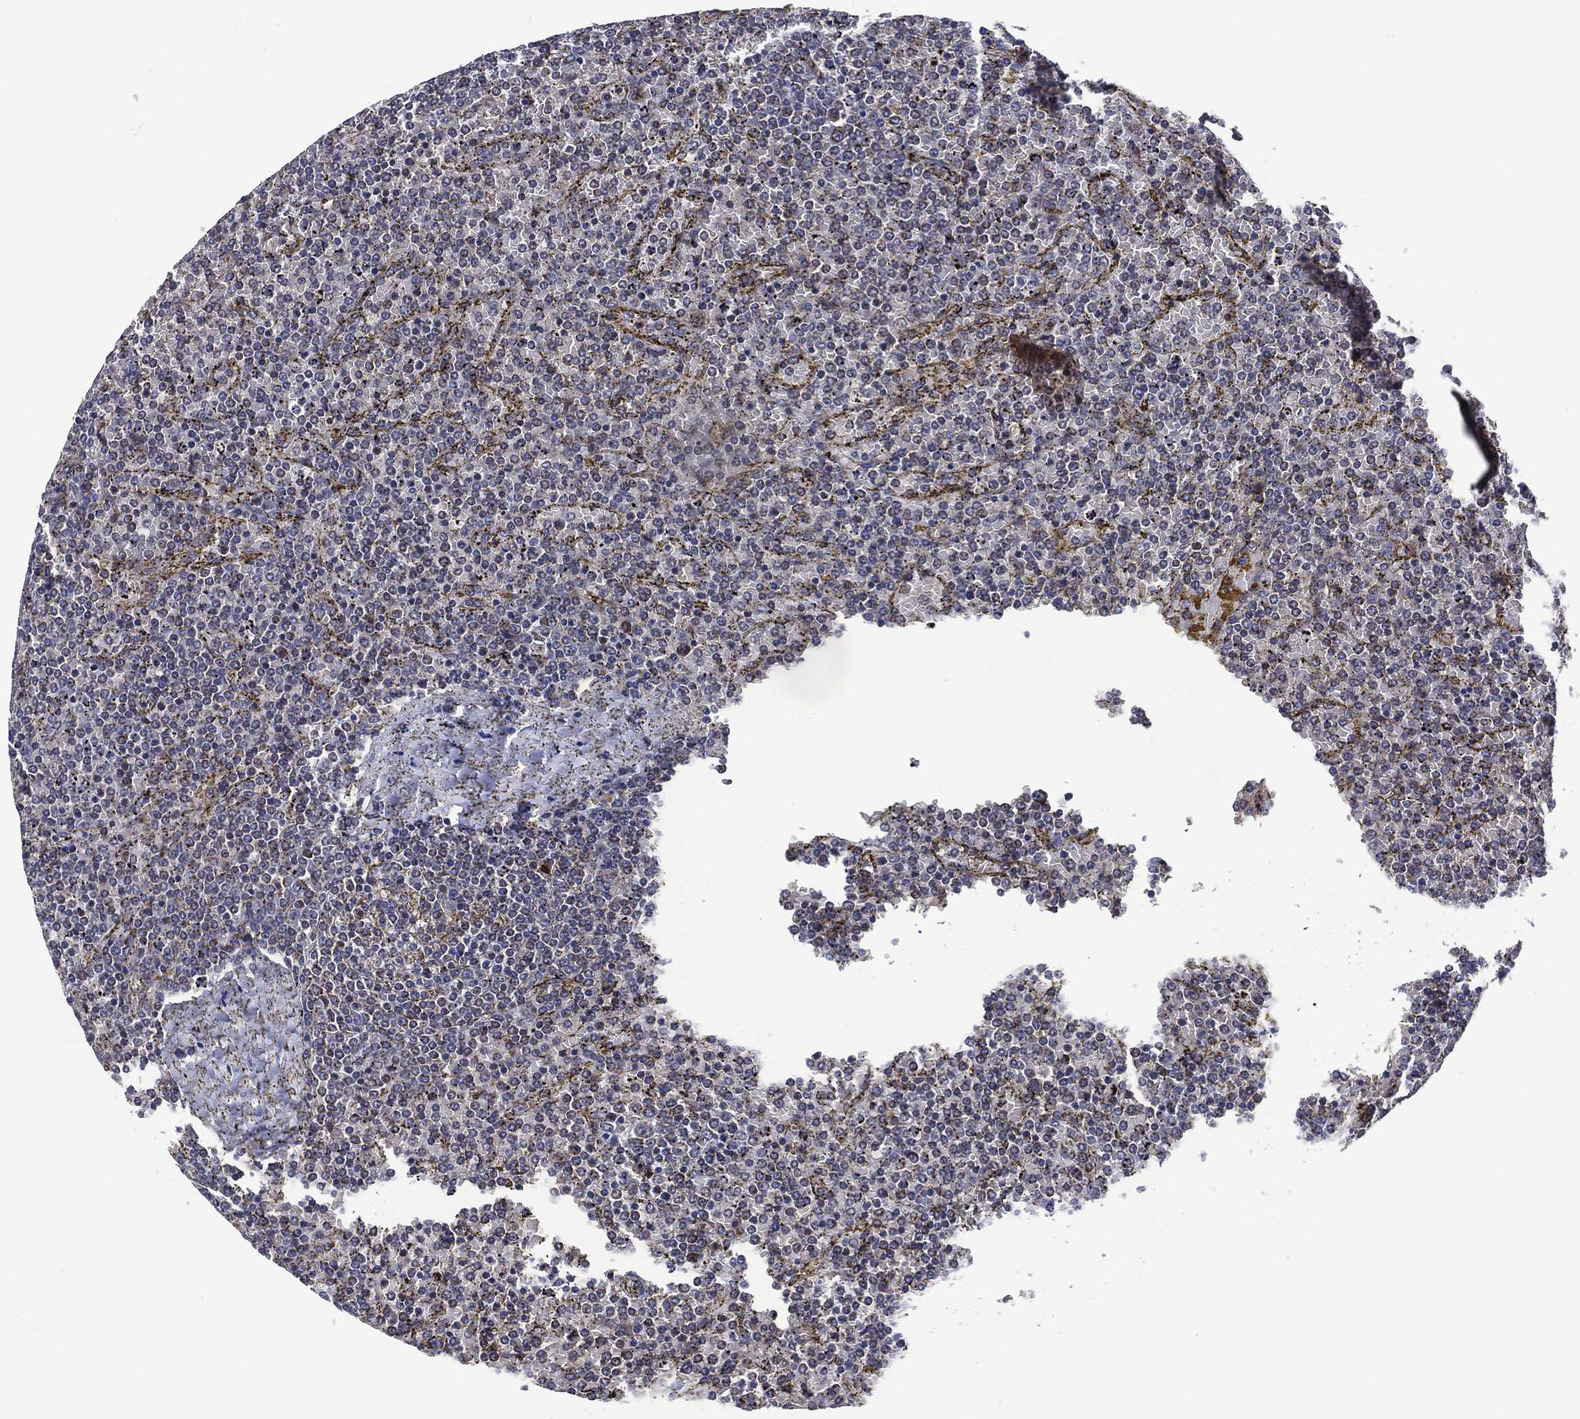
{"staining": {"intensity": "negative", "quantity": "none", "location": "none"}, "tissue": "lymphoma", "cell_type": "Tumor cells", "image_type": "cancer", "snomed": [{"axis": "morphology", "description": "Malignant lymphoma, non-Hodgkin's type, Low grade"}, {"axis": "topography", "description": "Spleen"}], "caption": "High power microscopy image of an immunohistochemistry (IHC) histopathology image of lymphoma, revealing no significant expression in tumor cells.", "gene": "HTD2", "patient": {"sex": "female", "age": 77}}